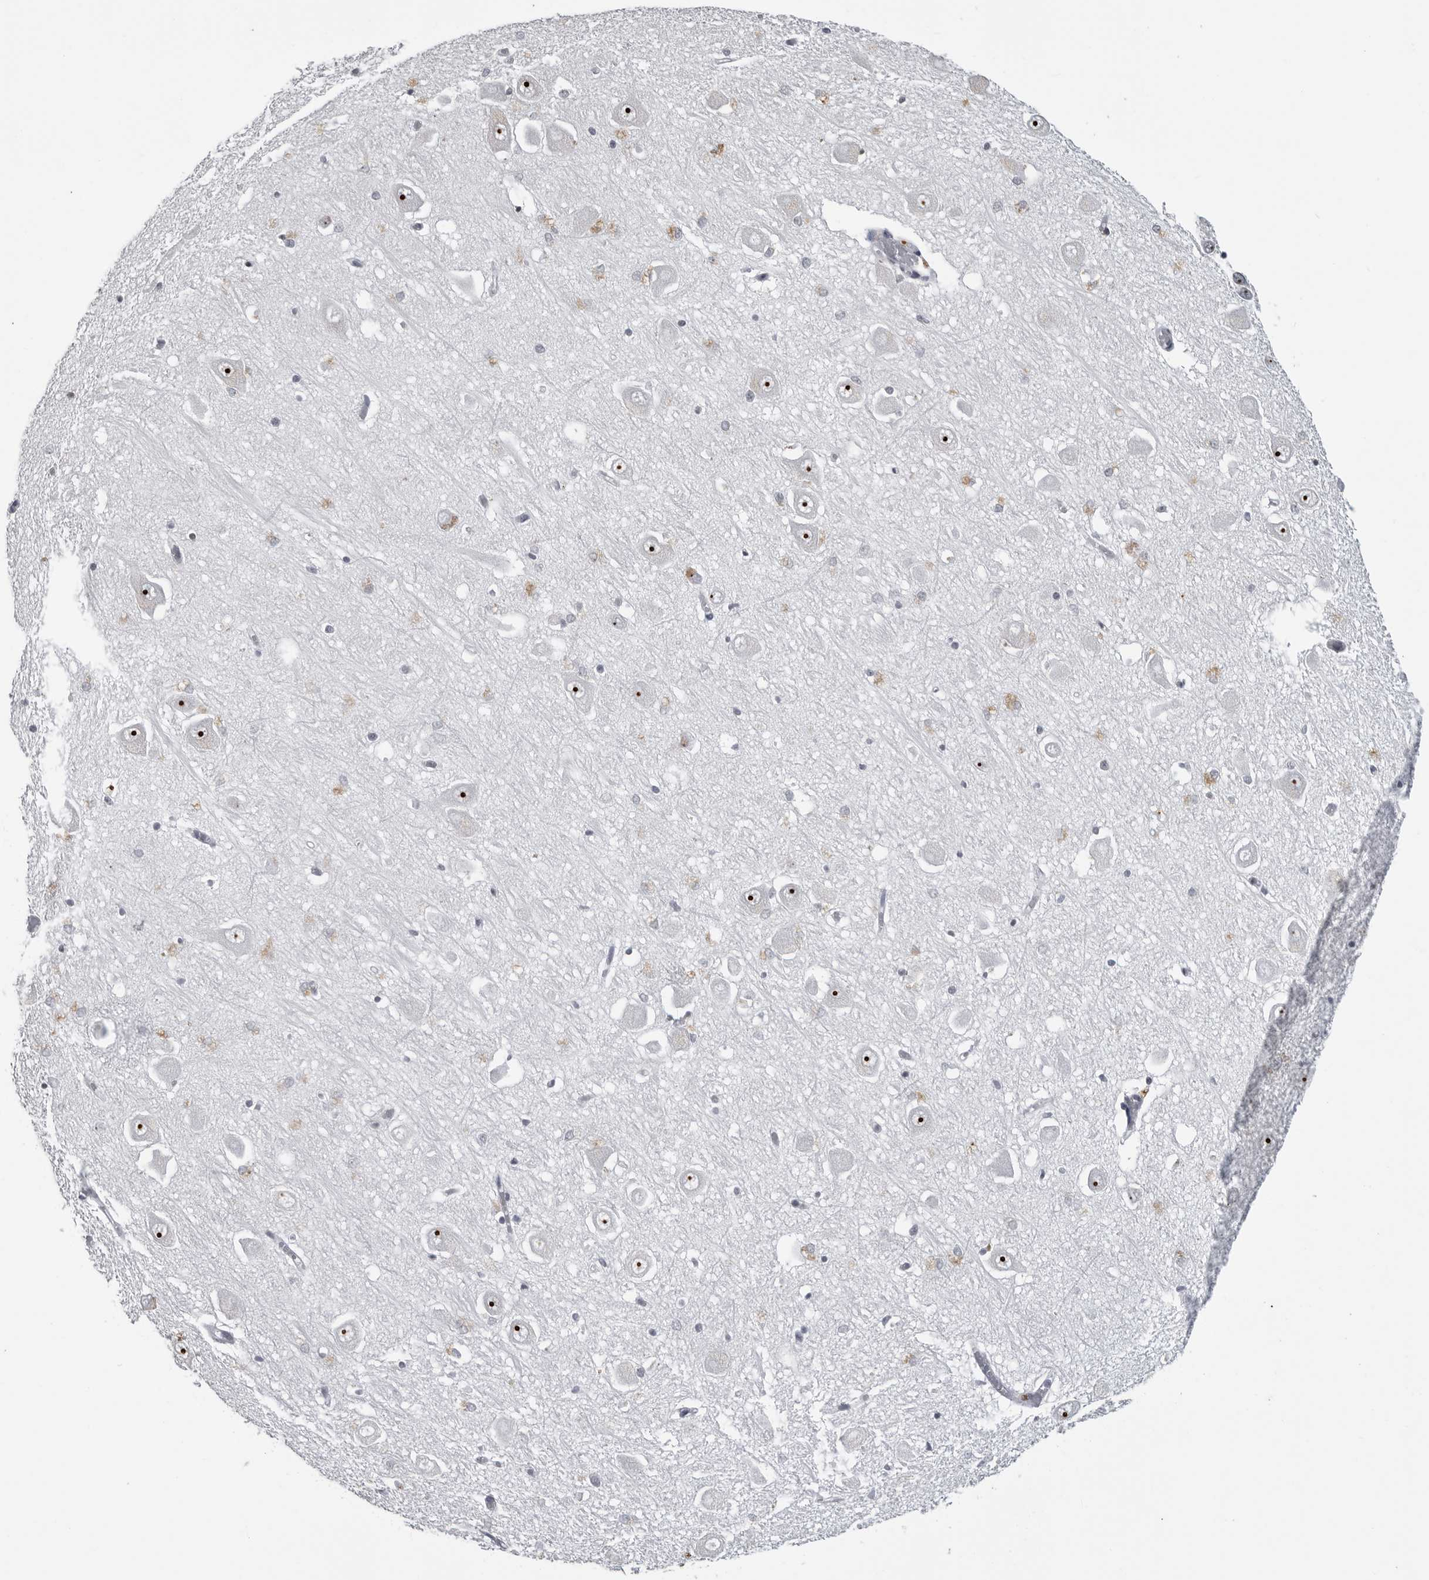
{"staining": {"intensity": "negative", "quantity": "none", "location": "none"}, "tissue": "hippocampus", "cell_type": "Glial cells", "image_type": "normal", "snomed": [{"axis": "morphology", "description": "Normal tissue, NOS"}, {"axis": "topography", "description": "Hippocampus"}], "caption": "An image of hippocampus stained for a protein demonstrates no brown staining in glial cells.", "gene": "DDX54", "patient": {"sex": "male", "age": 70}}